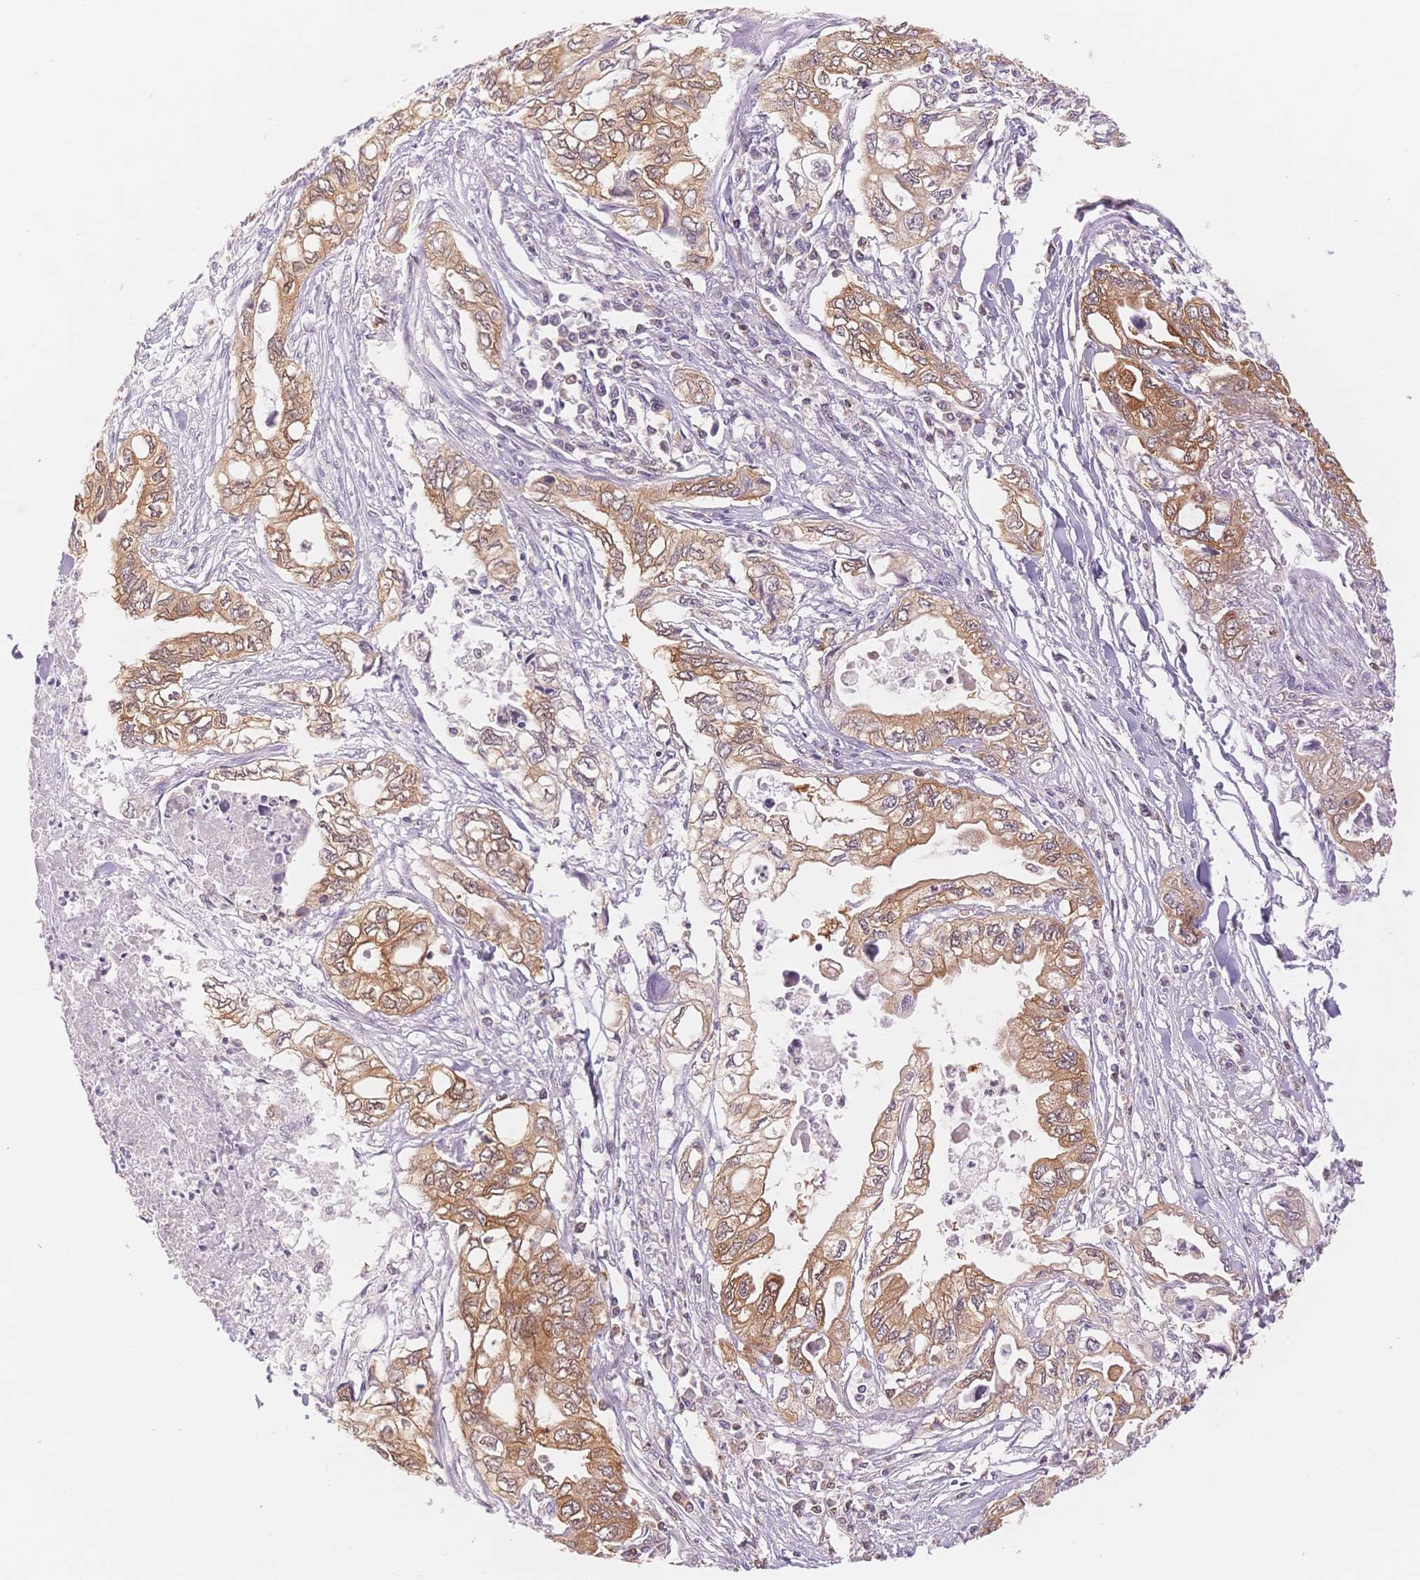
{"staining": {"intensity": "moderate", "quantity": ">75%", "location": "cytoplasmic/membranous"}, "tissue": "pancreatic cancer", "cell_type": "Tumor cells", "image_type": "cancer", "snomed": [{"axis": "morphology", "description": "Adenocarcinoma, NOS"}, {"axis": "topography", "description": "Pancreas"}], "caption": "DAB (3,3'-diaminobenzidine) immunohistochemical staining of human pancreatic cancer demonstrates moderate cytoplasmic/membranous protein positivity in approximately >75% of tumor cells.", "gene": "STK39", "patient": {"sex": "male", "age": 68}}